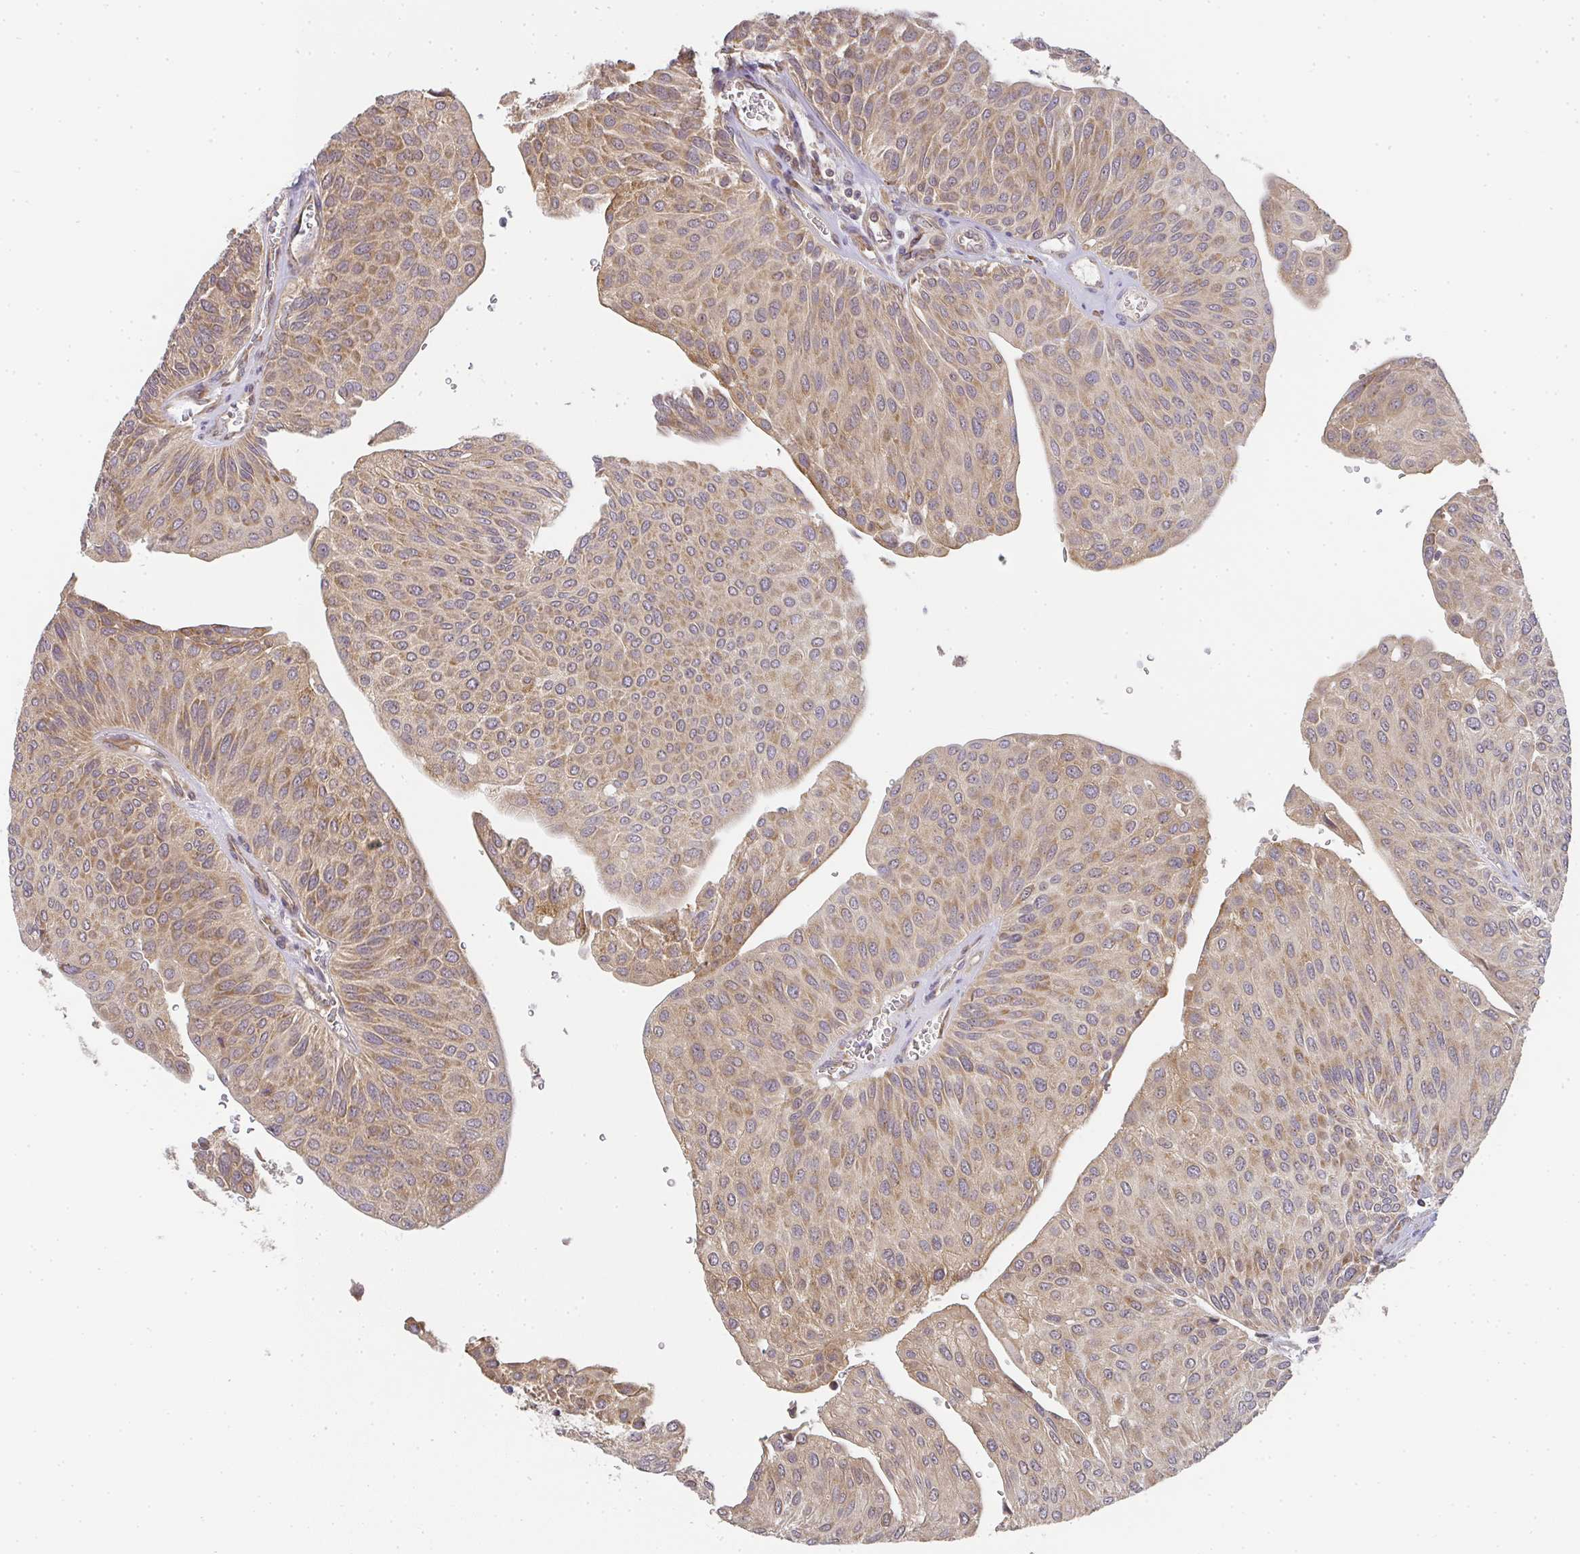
{"staining": {"intensity": "moderate", "quantity": ">75%", "location": "cytoplasmic/membranous"}, "tissue": "urothelial cancer", "cell_type": "Tumor cells", "image_type": "cancer", "snomed": [{"axis": "morphology", "description": "Urothelial carcinoma, NOS"}, {"axis": "topography", "description": "Urinary bladder"}], "caption": "IHC photomicrograph of neoplastic tissue: urothelial cancer stained using immunohistochemistry (IHC) displays medium levels of moderate protein expression localized specifically in the cytoplasmic/membranous of tumor cells, appearing as a cytoplasmic/membranous brown color.", "gene": "SLC35B3", "patient": {"sex": "male", "age": 67}}